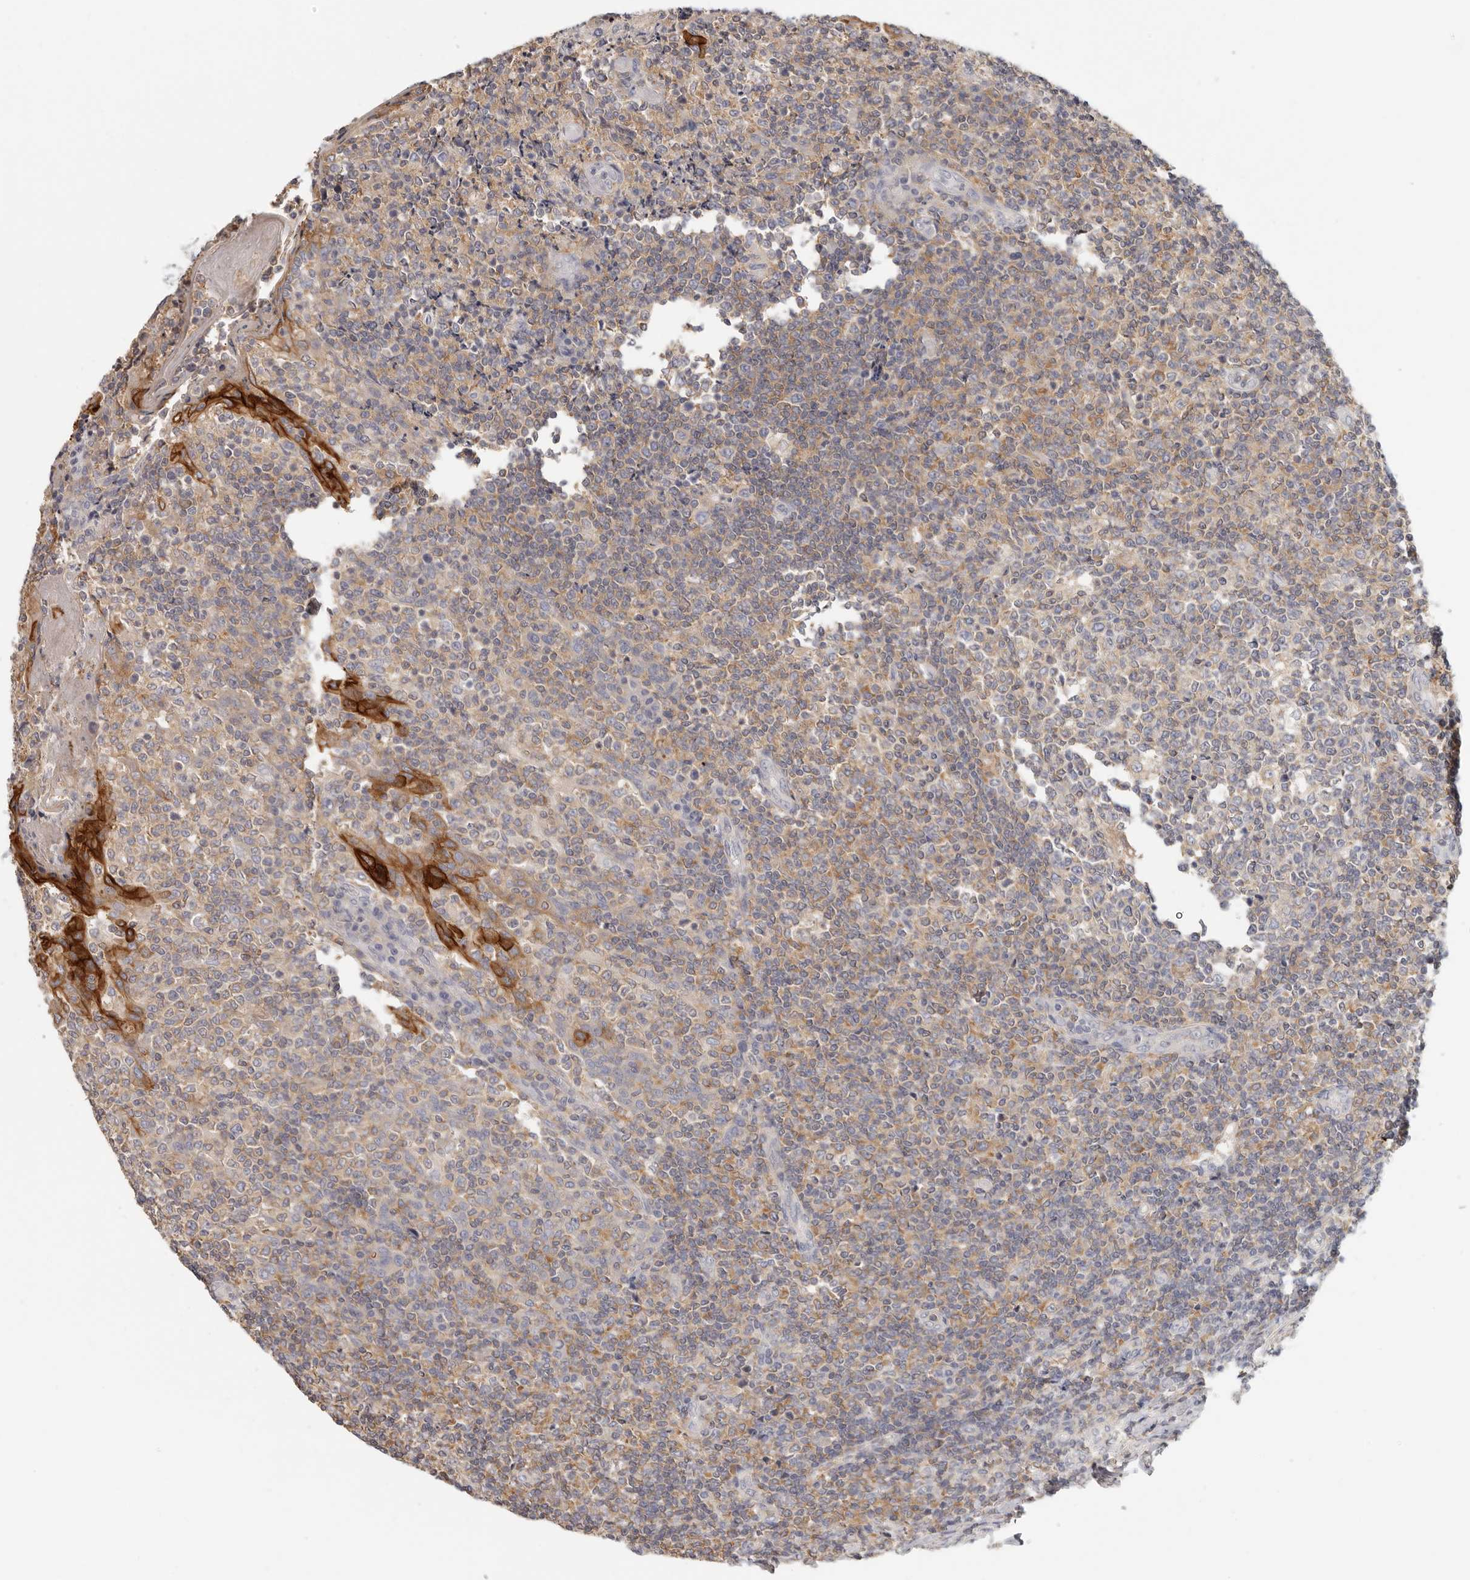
{"staining": {"intensity": "weak", "quantity": "25%-75%", "location": "cytoplasmic/membranous"}, "tissue": "tonsil", "cell_type": "Germinal center cells", "image_type": "normal", "snomed": [{"axis": "morphology", "description": "Normal tissue, NOS"}, {"axis": "topography", "description": "Tonsil"}], "caption": "Germinal center cells show low levels of weak cytoplasmic/membranous staining in approximately 25%-75% of cells in benign human tonsil. Nuclei are stained in blue.", "gene": "ANXA9", "patient": {"sex": "female", "age": 19}}